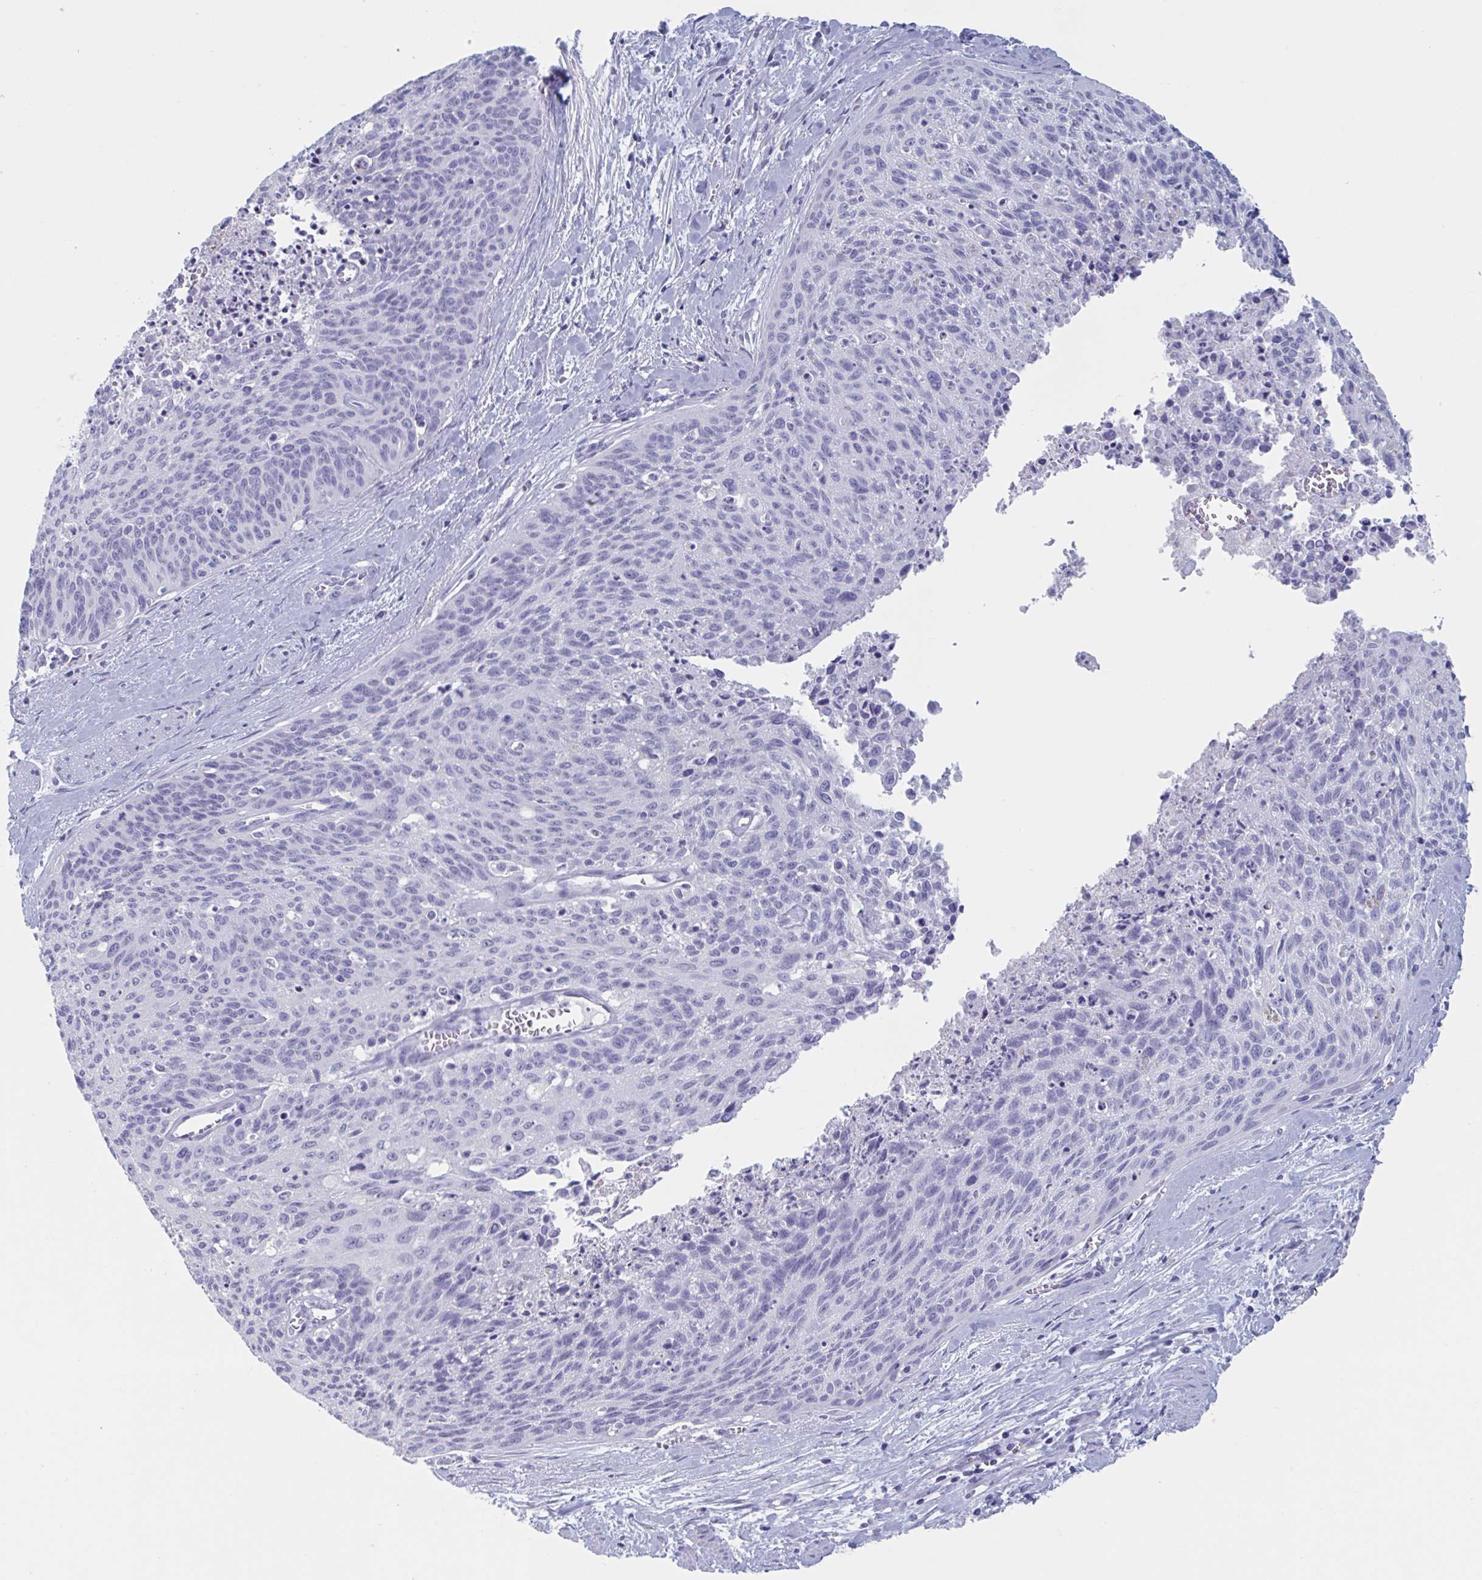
{"staining": {"intensity": "negative", "quantity": "none", "location": "none"}, "tissue": "cervical cancer", "cell_type": "Tumor cells", "image_type": "cancer", "snomed": [{"axis": "morphology", "description": "Squamous cell carcinoma, NOS"}, {"axis": "topography", "description": "Cervix"}], "caption": "The immunohistochemistry histopathology image has no significant expression in tumor cells of cervical cancer (squamous cell carcinoma) tissue.", "gene": "NDUFC2", "patient": {"sex": "female", "age": 55}}